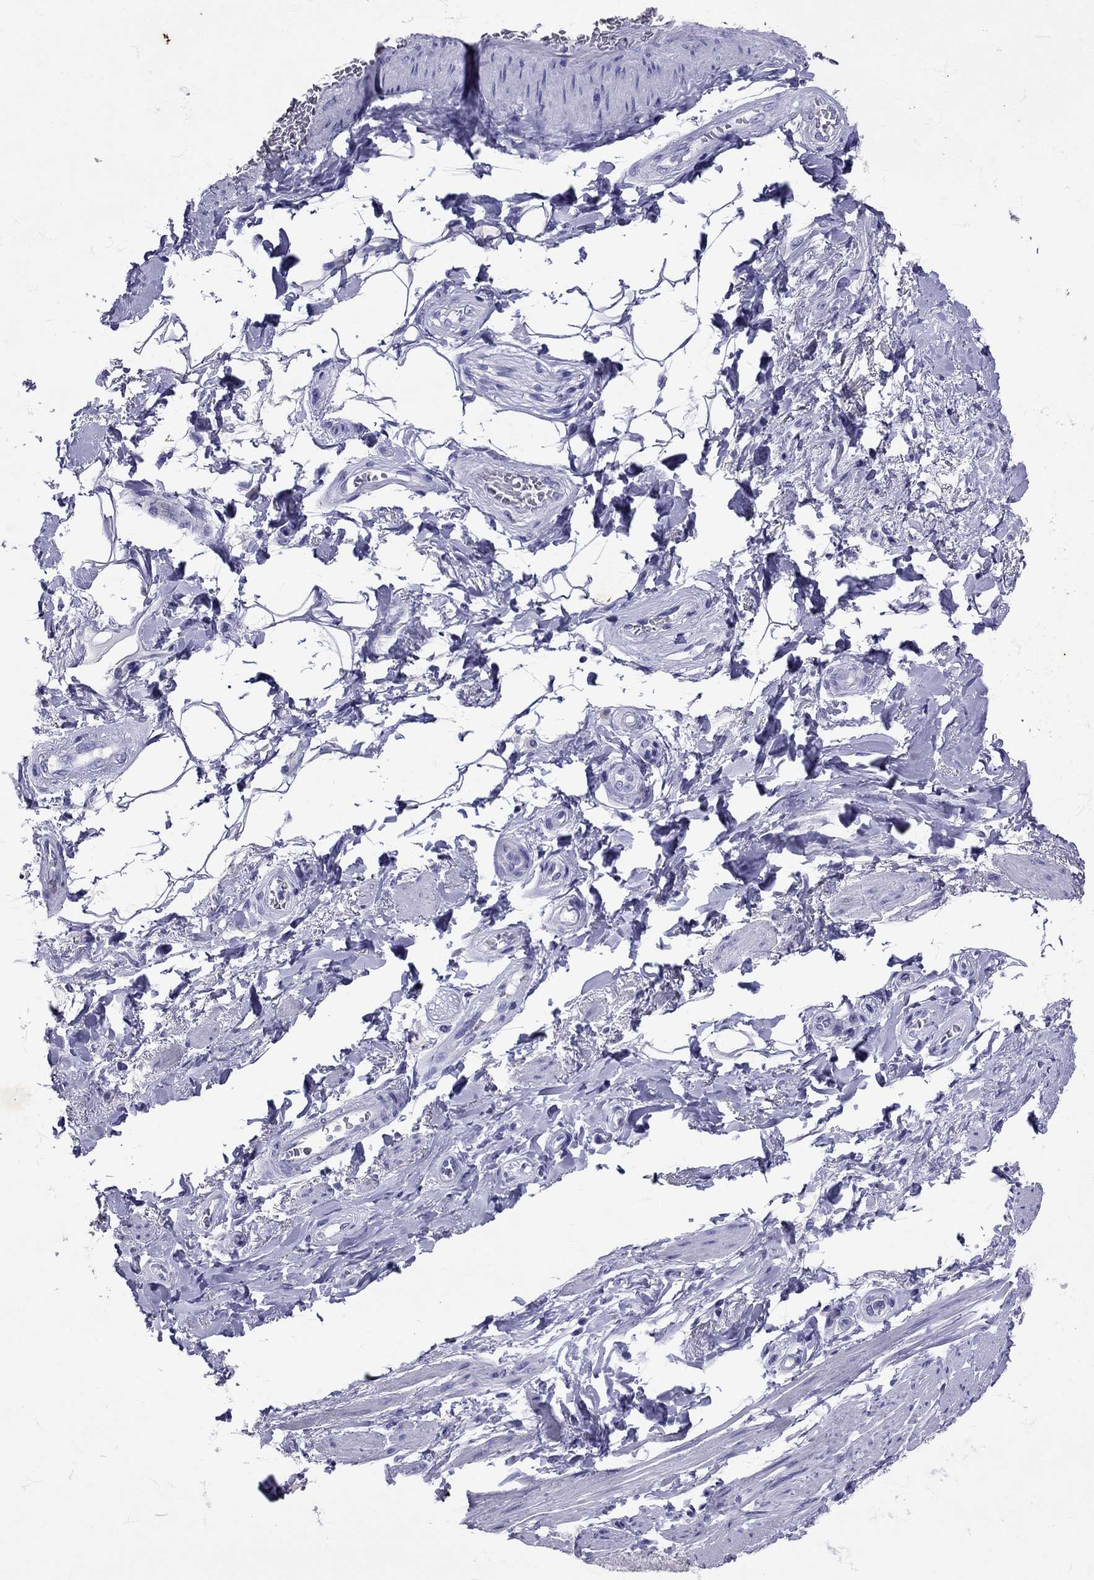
{"staining": {"intensity": "negative", "quantity": "none", "location": "none"}, "tissue": "adipose tissue", "cell_type": "Adipocytes", "image_type": "normal", "snomed": [{"axis": "morphology", "description": "Normal tissue, NOS"}, {"axis": "topography", "description": "Skeletal muscle"}, {"axis": "topography", "description": "Anal"}, {"axis": "topography", "description": "Peripheral nerve tissue"}], "caption": "This micrograph is of benign adipose tissue stained with immunohistochemistry (IHC) to label a protein in brown with the nuclei are counter-stained blue. There is no staining in adipocytes. (Immunohistochemistry, brightfield microscopy, high magnification).", "gene": "AVP", "patient": {"sex": "male", "age": 53}}